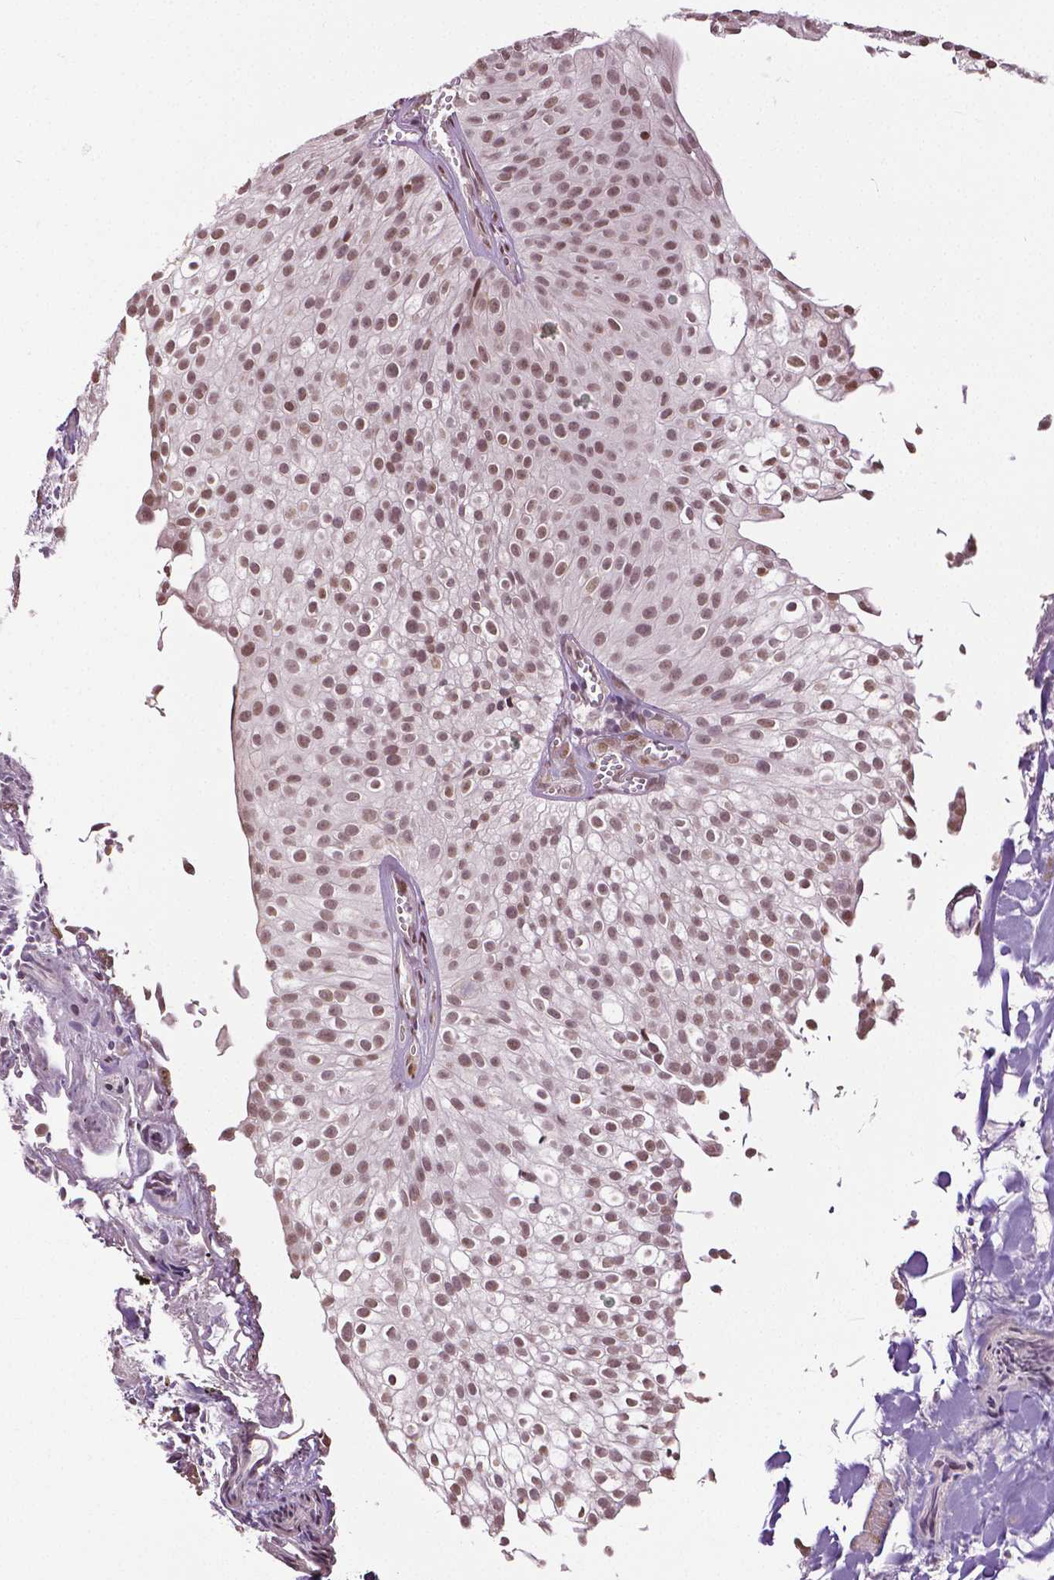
{"staining": {"intensity": "moderate", "quantity": "25%-75%", "location": "nuclear"}, "tissue": "urothelial cancer", "cell_type": "Tumor cells", "image_type": "cancer", "snomed": [{"axis": "morphology", "description": "Urothelial carcinoma, Low grade"}, {"axis": "topography", "description": "Urinary bladder"}], "caption": "About 25%-75% of tumor cells in human low-grade urothelial carcinoma show moderate nuclear protein staining as visualized by brown immunohistochemical staining.", "gene": "DLX5", "patient": {"sex": "male", "age": 70}}